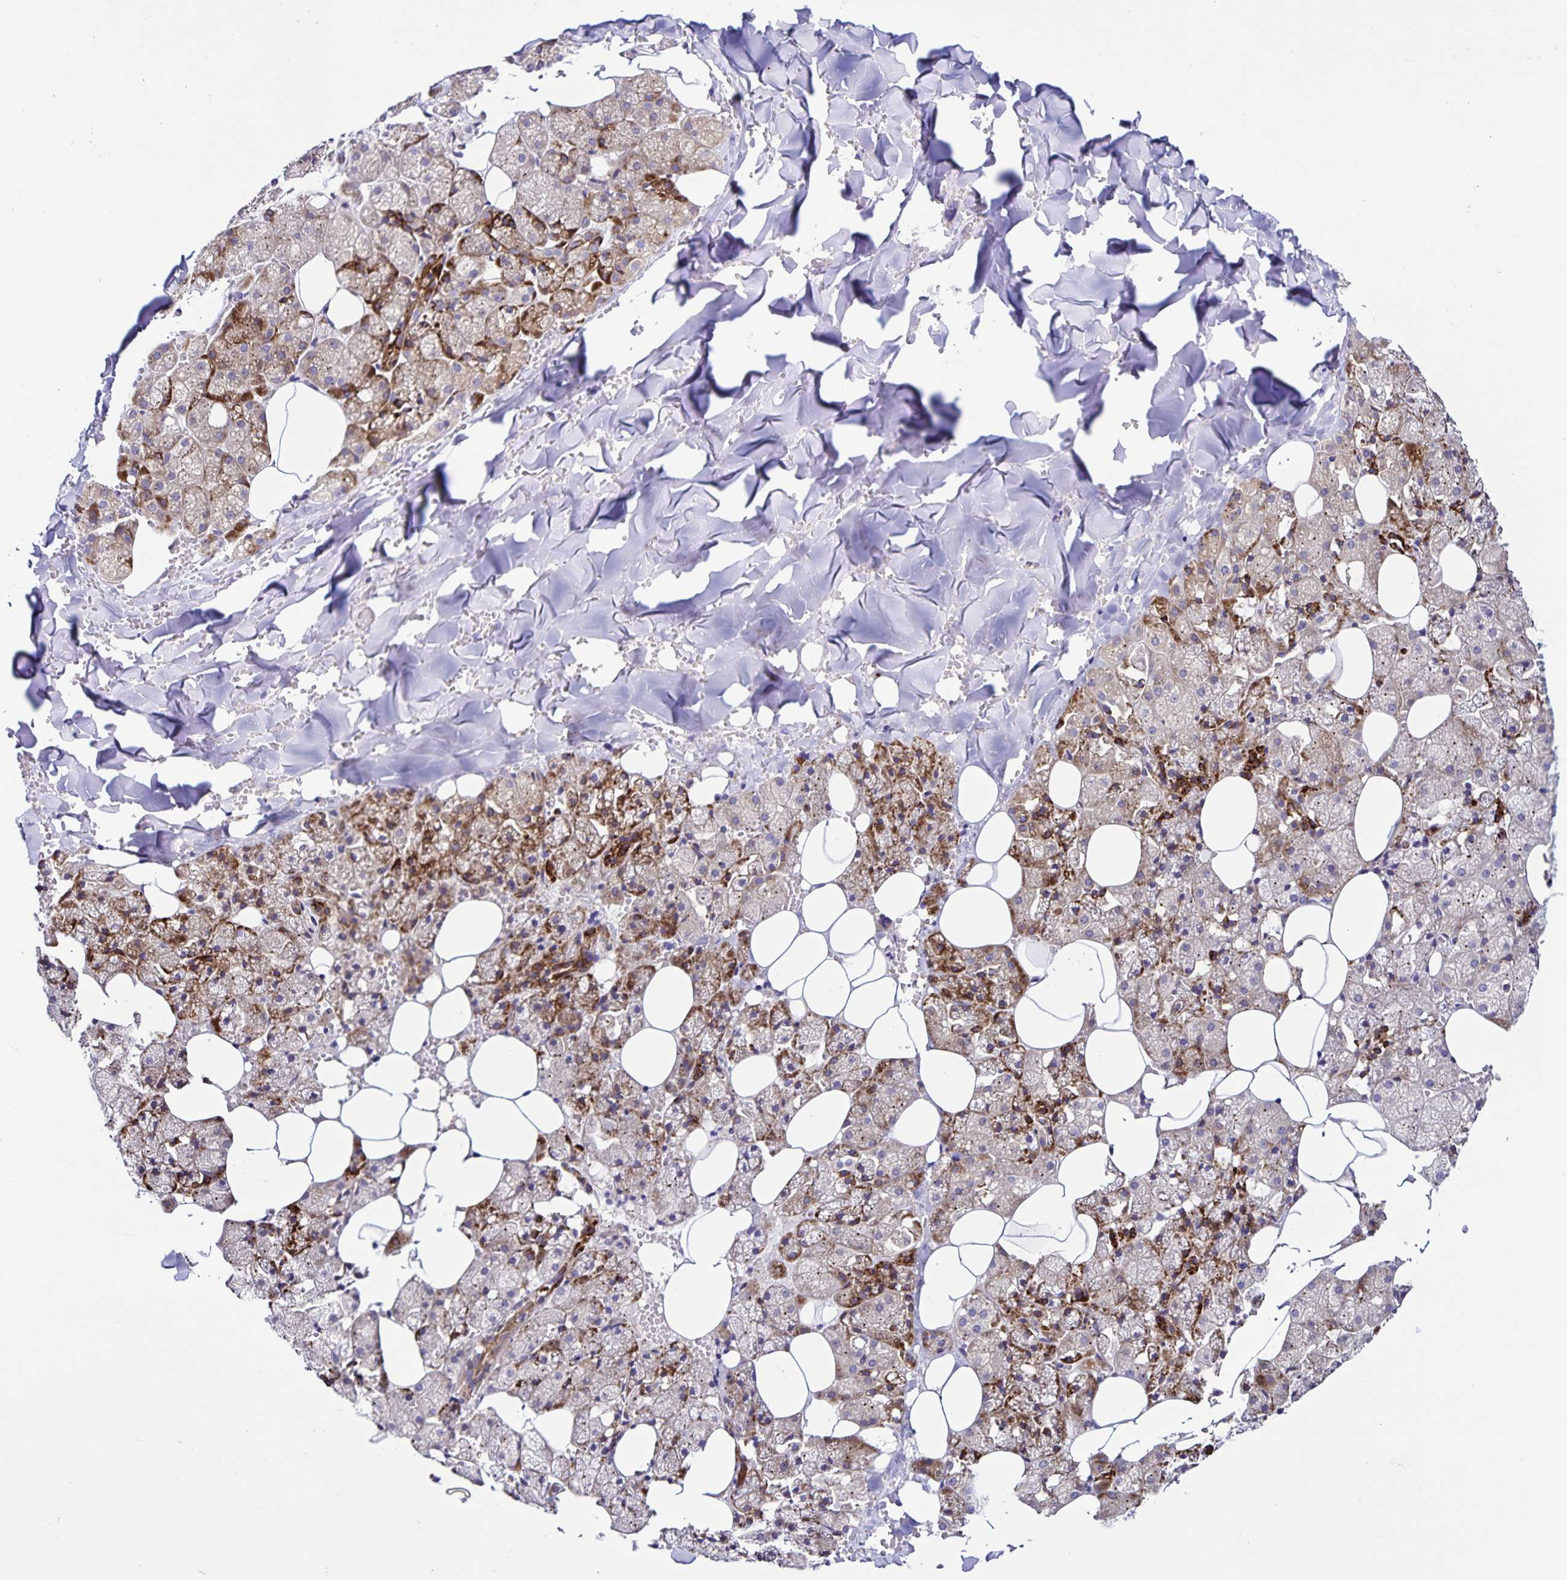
{"staining": {"intensity": "strong", "quantity": "<25%", "location": "cytoplasmic/membranous"}, "tissue": "salivary gland", "cell_type": "Glandular cells", "image_type": "normal", "snomed": [{"axis": "morphology", "description": "Normal tissue, NOS"}, {"axis": "topography", "description": "Salivary gland"}, {"axis": "topography", "description": "Peripheral nerve tissue"}], "caption": "This is a micrograph of immunohistochemistry (IHC) staining of unremarkable salivary gland, which shows strong positivity in the cytoplasmic/membranous of glandular cells.", "gene": "OSBPL5", "patient": {"sex": "male", "age": 38}}